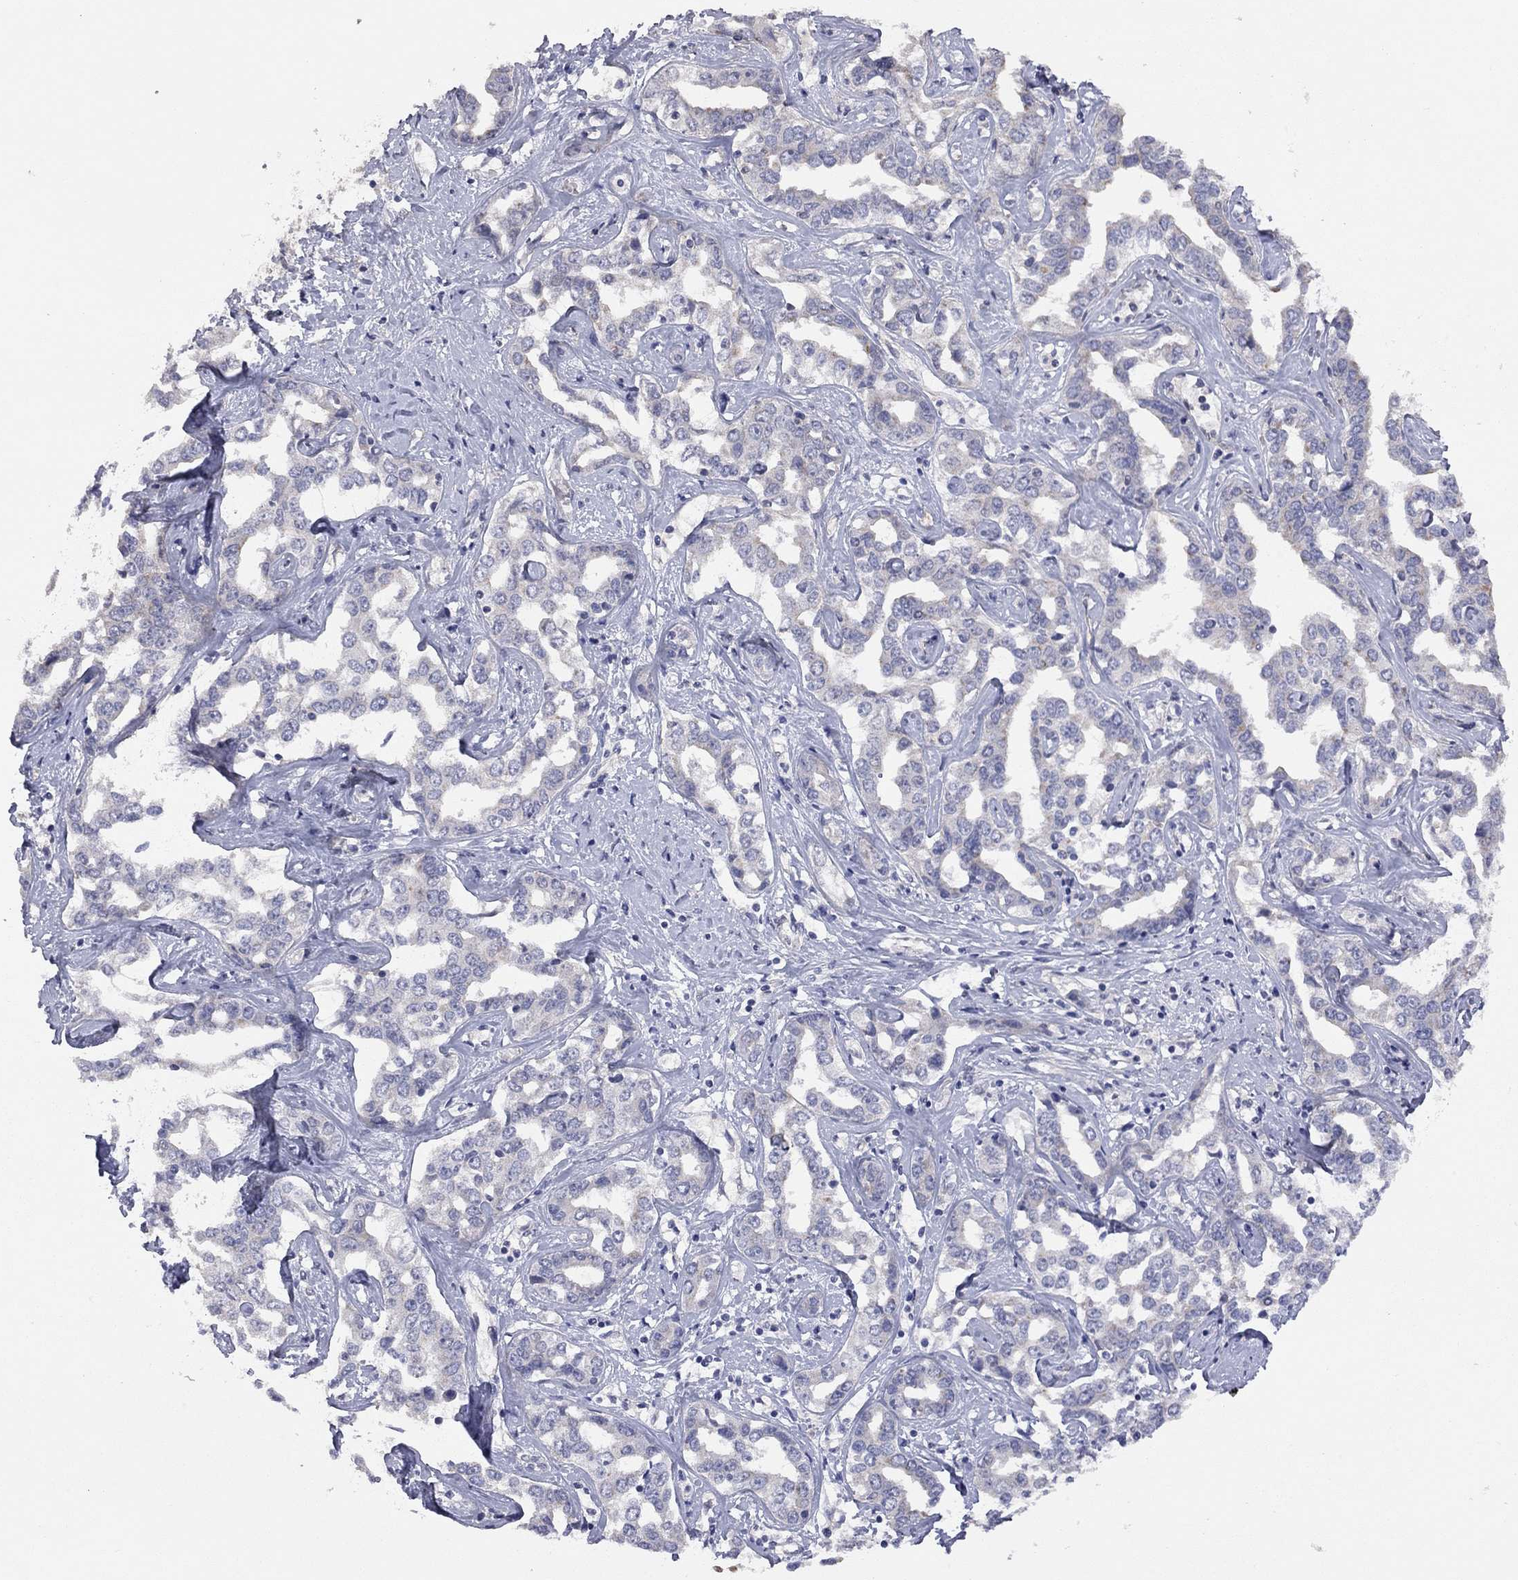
{"staining": {"intensity": "moderate", "quantity": "<25%", "location": "cytoplasmic/membranous"}, "tissue": "liver cancer", "cell_type": "Tumor cells", "image_type": "cancer", "snomed": [{"axis": "morphology", "description": "Cholangiocarcinoma"}, {"axis": "topography", "description": "Liver"}], "caption": "Liver cholangiocarcinoma was stained to show a protein in brown. There is low levels of moderate cytoplasmic/membranous expression in approximately <25% of tumor cells.", "gene": "KCNB1", "patient": {"sex": "male", "age": 59}}